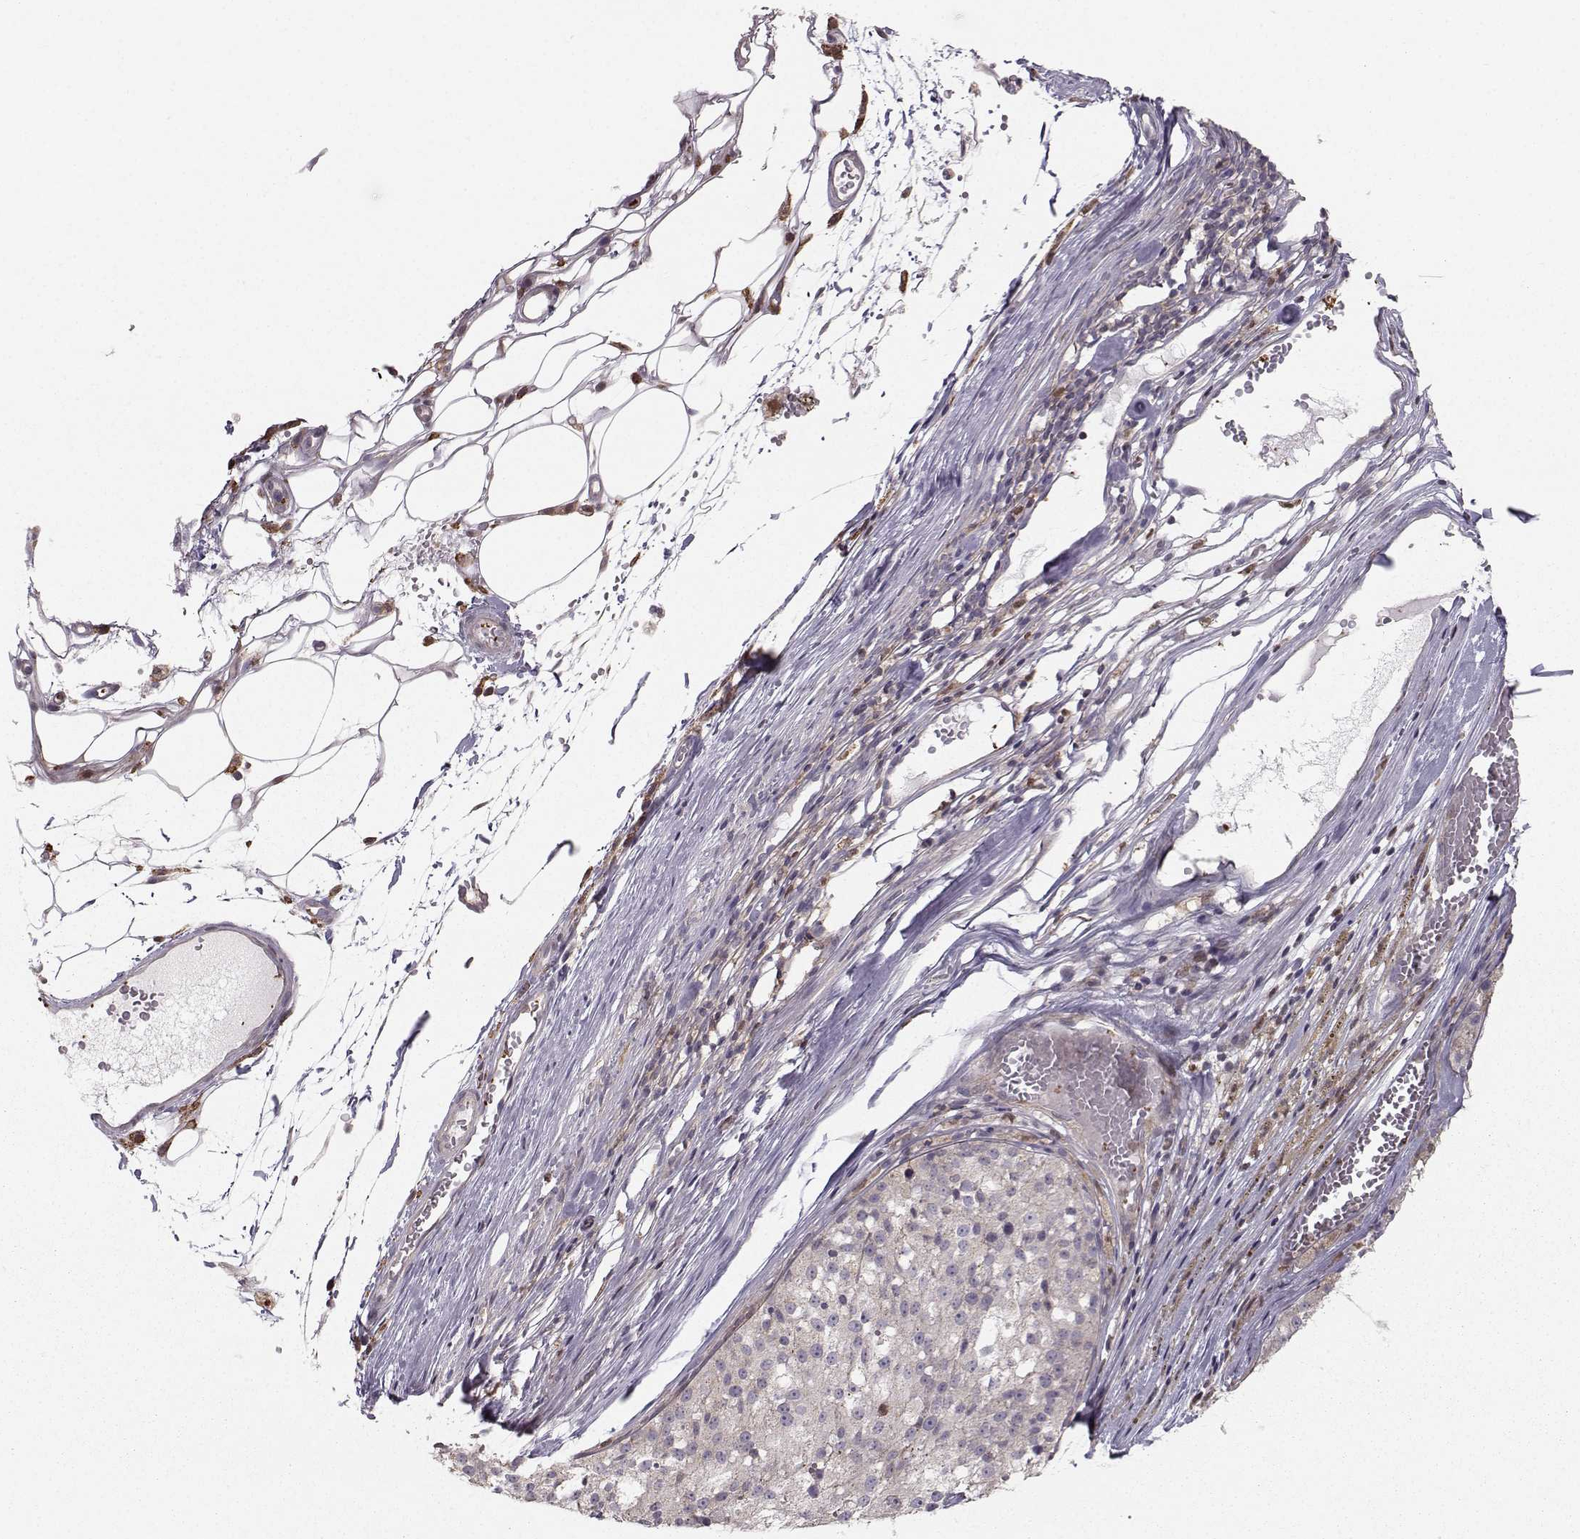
{"staining": {"intensity": "negative", "quantity": "none", "location": "none"}, "tissue": "melanoma", "cell_type": "Tumor cells", "image_type": "cancer", "snomed": [{"axis": "morphology", "description": "Malignant melanoma, Metastatic site"}, {"axis": "topography", "description": "Lymph node"}], "caption": "Immunohistochemistry of melanoma displays no positivity in tumor cells.", "gene": "ASB16", "patient": {"sex": "female", "age": 64}}